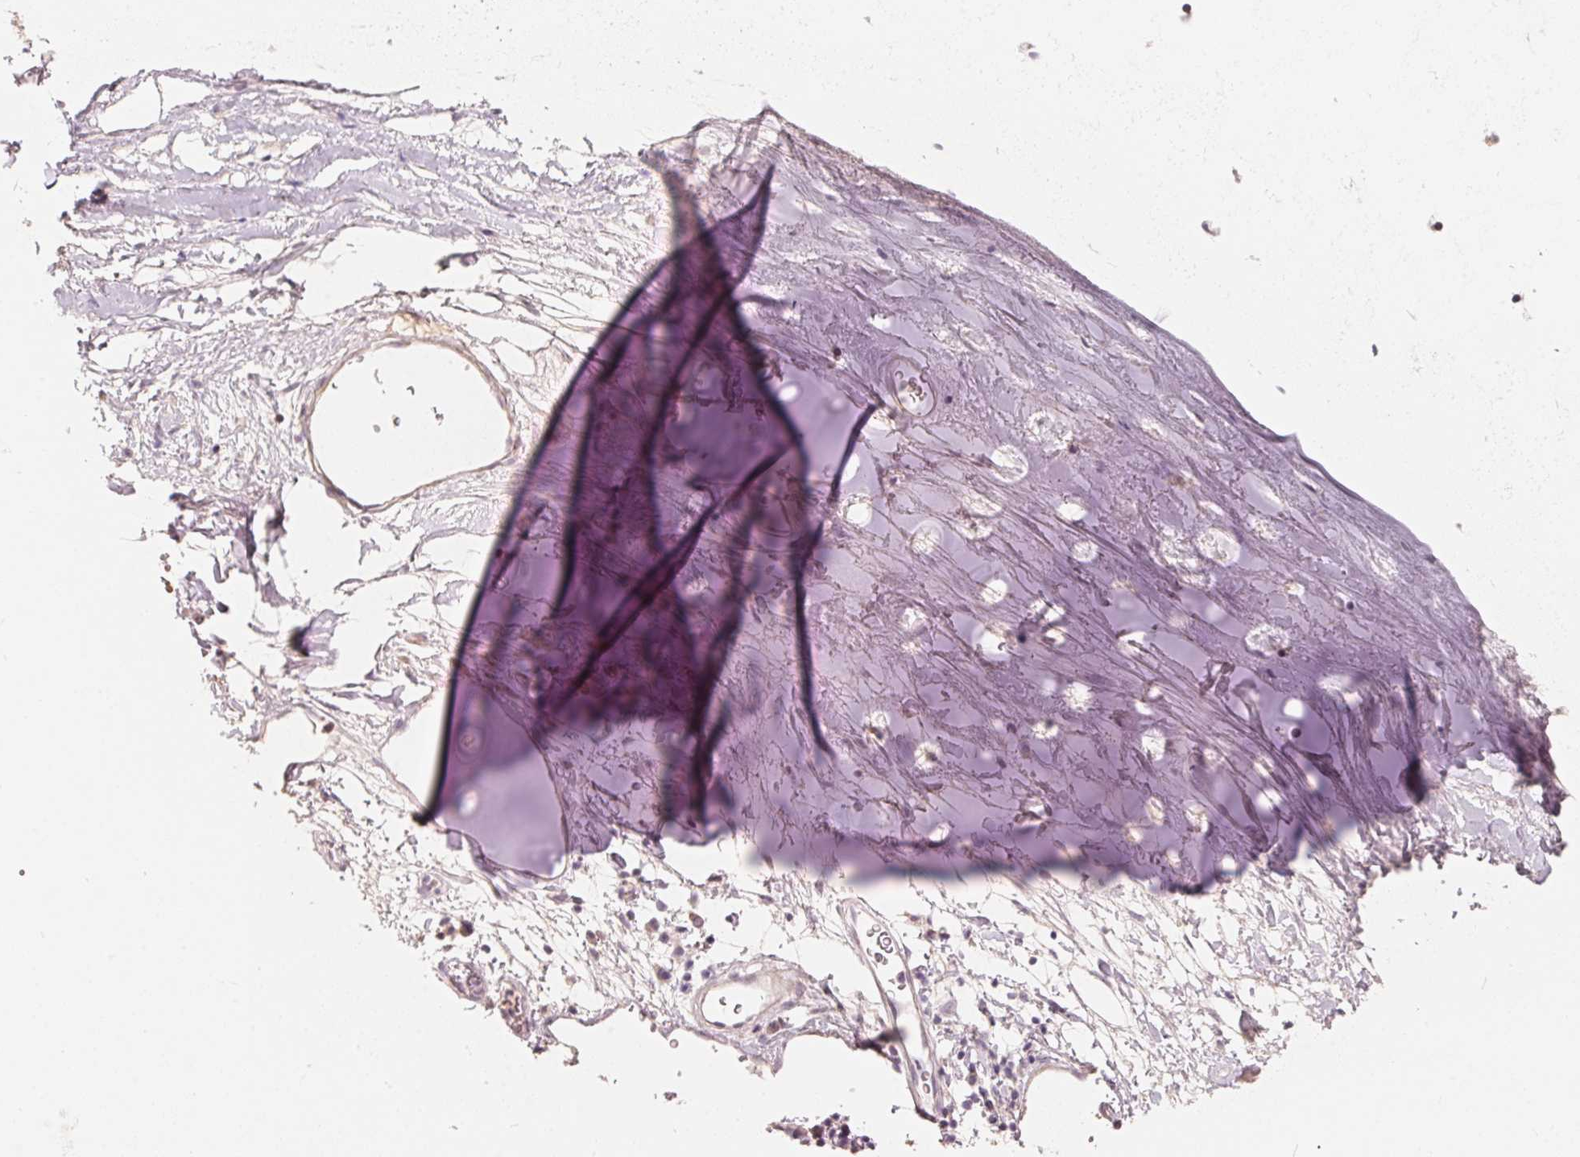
{"staining": {"intensity": "negative", "quantity": "none", "location": "none"}, "tissue": "adipose tissue", "cell_type": "Adipocytes", "image_type": "normal", "snomed": [{"axis": "morphology", "description": "Normal tissue, NOS"}, {"axis": "topography", "description": "Cartilage tissue"}, {"axis": "topography", "description": "Bronchus"}], "caption": "High magnification brightfield microscopy of unremarkable adipose tissue stained with DAB (brown) and counterstained with hematoxylin (blue): adipocytes show no significant positivity. (DAB IHC visualized using brightfield microscopy, high magnification).", "gene": "TP53AIP1", "patient": {"sex": "male", "age": 58}}